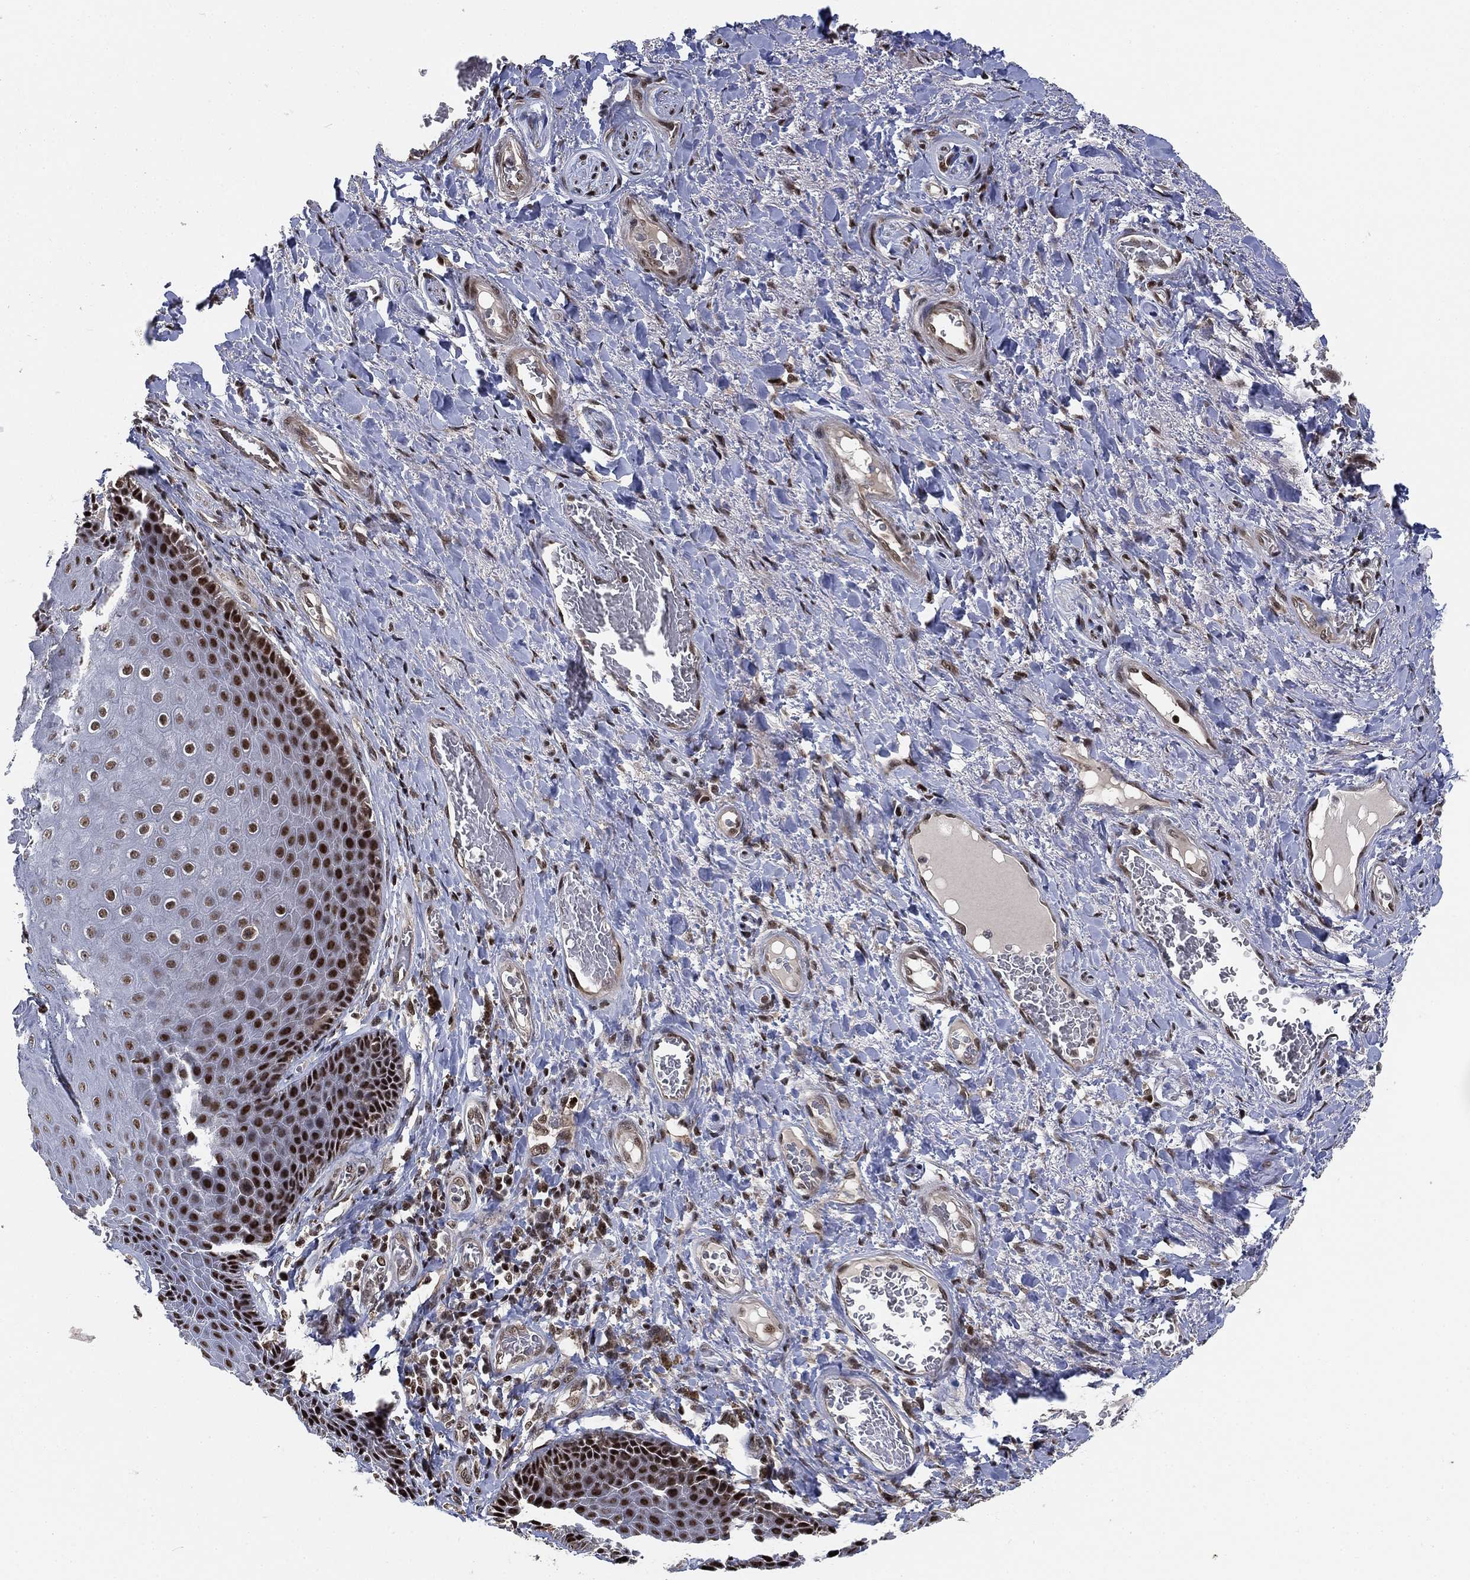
{"staining": {"intensity": "strong", "quantity": "25%-75%", "location": "nuclear"}, "tissue": "skin", "cell_type": "Epidermal cells", "image_type": "normal", "snomed": [{"axis": "morphology", "description": "Normal tissue, NOS"}, {"axis": "topography", "description": "Skeletal muscle"}, {"axis": "topography", "description": "Anal"}, {"axis": "topography", "description": "Peripheral nerve tissue"}], "caption": "A brown stain highlights strong nuclear staining of a protein in epidermal cells of normal skin. Nuclei are stained in blue.", "gene": "ZSCAN30", "patient": {"sex": "male", "age": 53}}